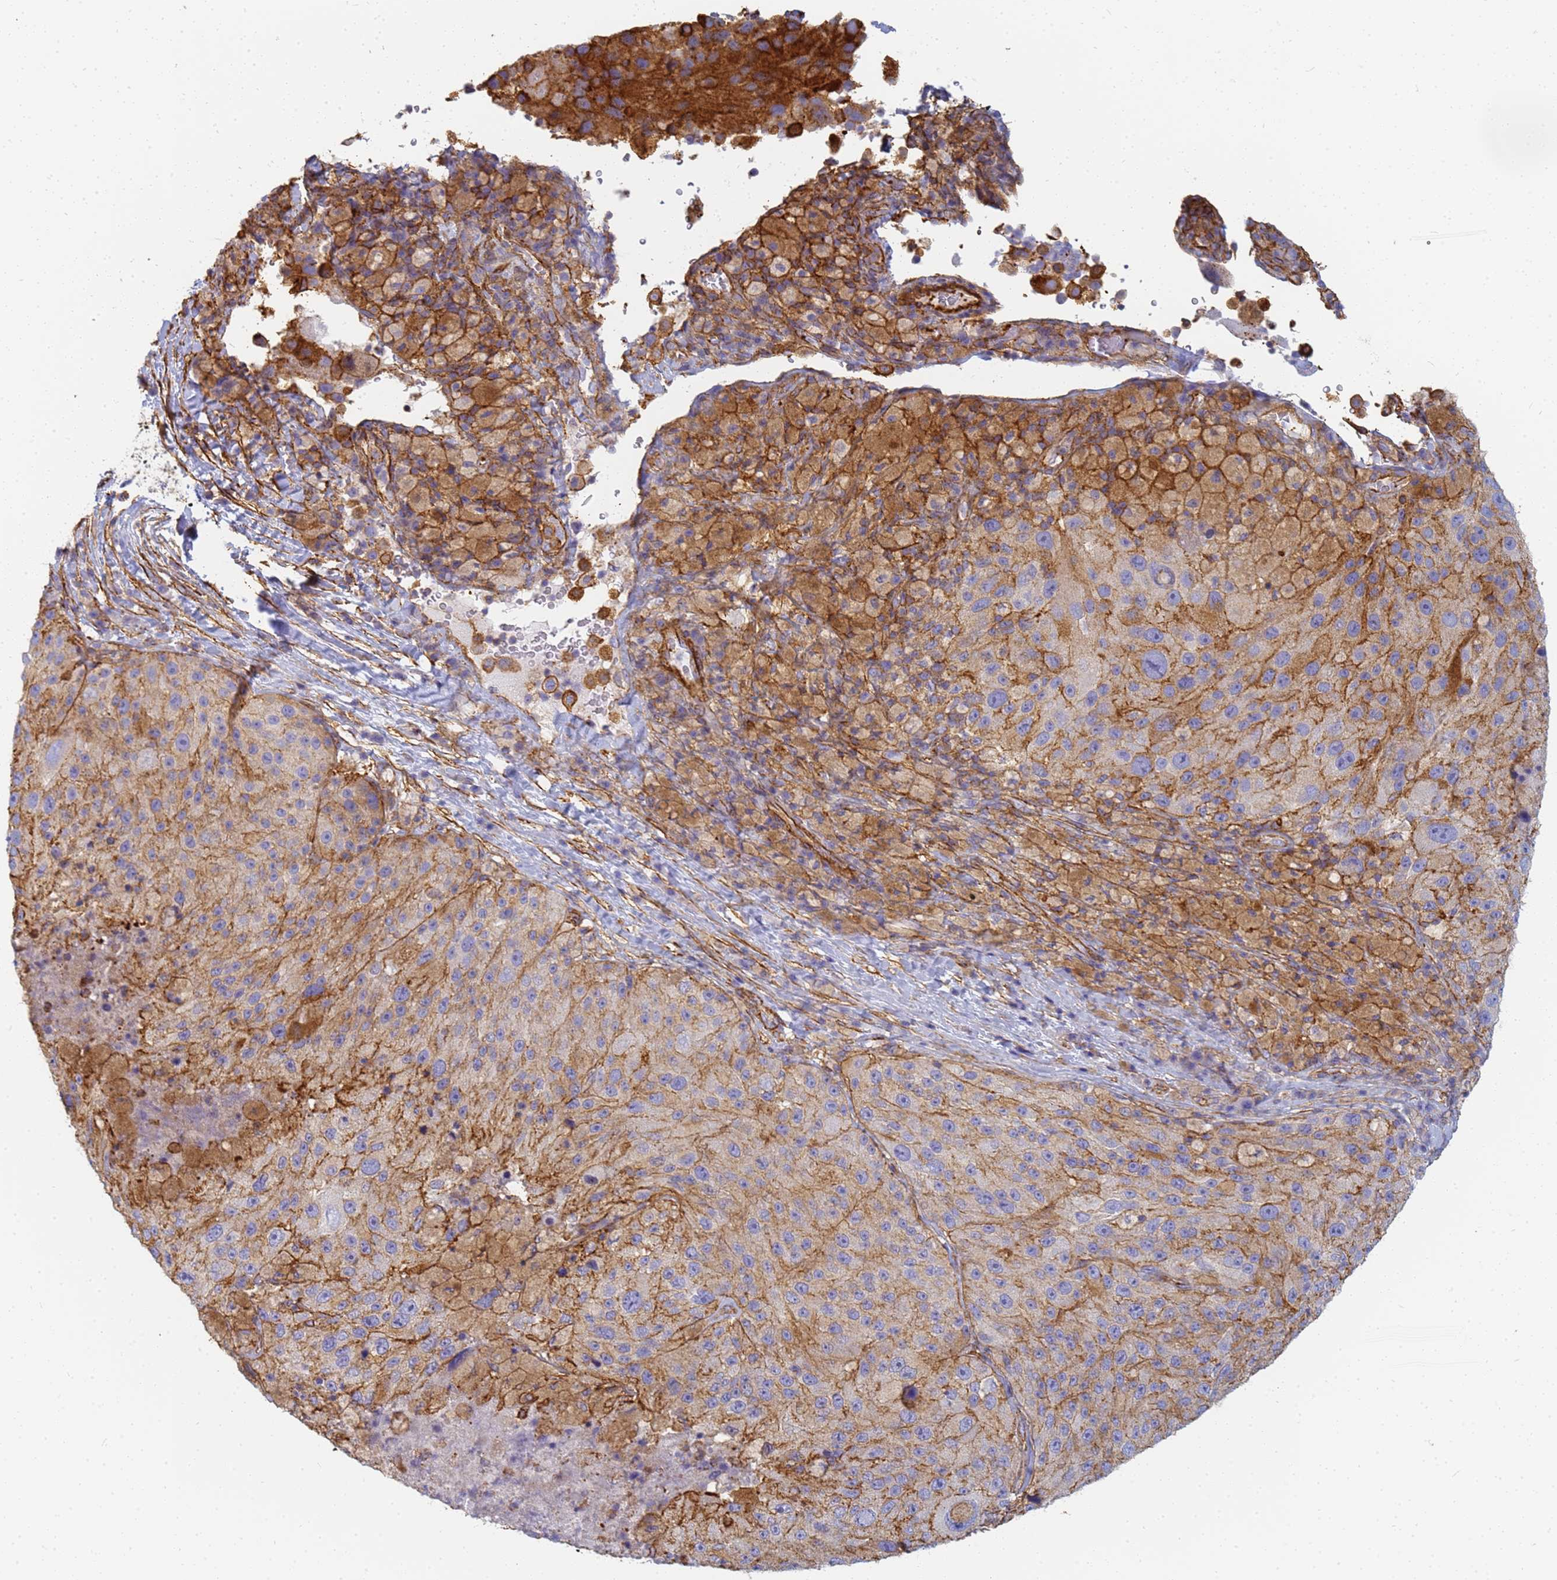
{"staining": {"intensity": "moderate", "quantity": ">75%", "location": "cytoplasmic/membranous"}, "tissue": "melanoma", "cell_type": "Tumor cells", "image_type": "cancer", "snomed": [{"axis": "morphology", "description": "Malignant melanoma, Metastatic site"}, {"axis": "topography", "description": "Lymph node"}], "caption": "The histopathology image displays immunohistochemical staining of malignant melanoma (metastatic site). There is moderate cytoplasmic/membranous positivity is appreciated in approximately >75% of tumor cells.", "gene": "TPM1", "patient": {"sex": "male", "age": 62}}